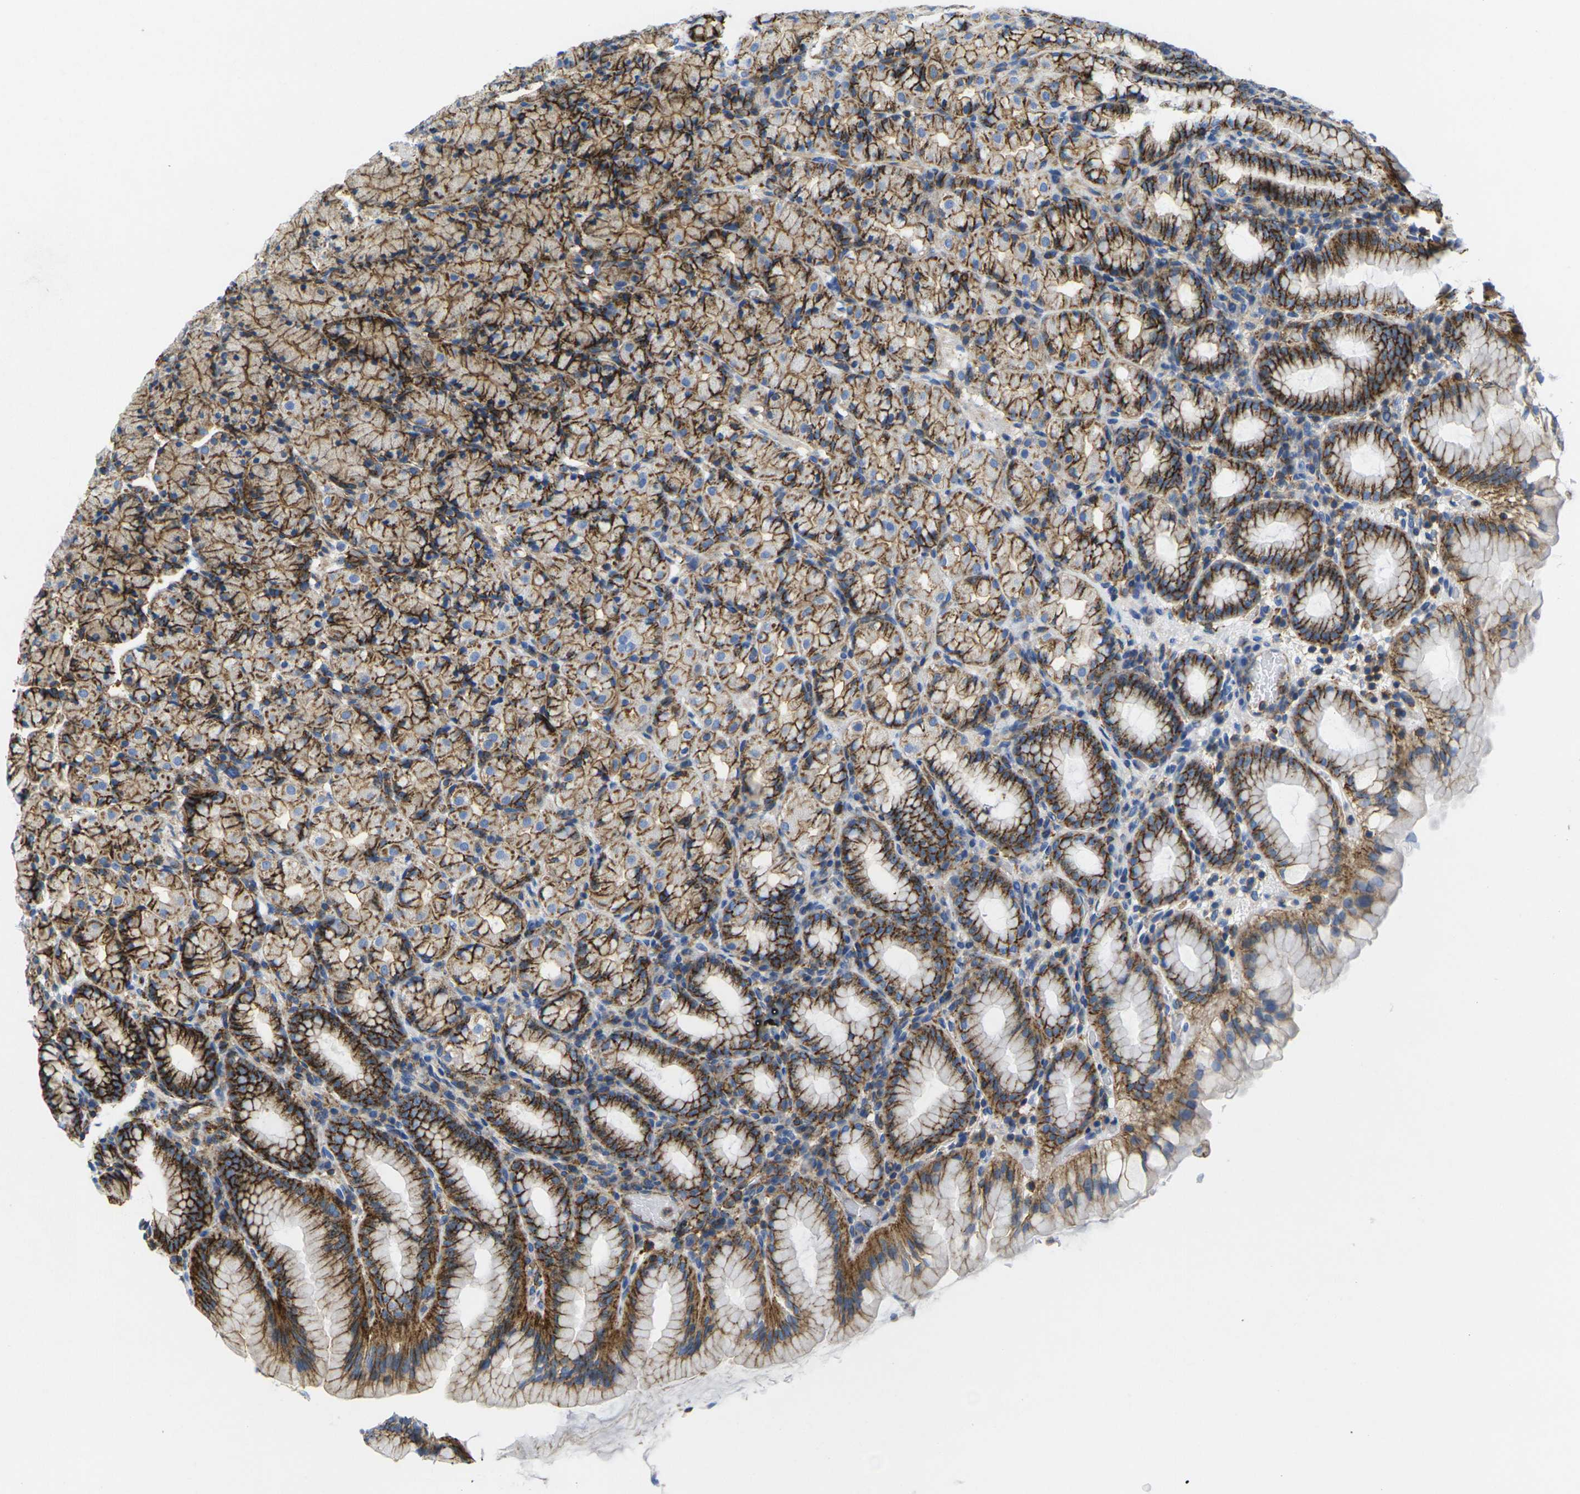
{"staining": {"intensity": "strong", "quantity": ">75%", "location": "cytoplasmic/membranous"}, "tissue": "stomach", "cell_type": "Glandular cells", "image_type": "normal", "snomed": [{"axis": "morphology", "description": "Normal tissue, NOS"}, {"axis": "topography", "description": "Stomach, upper"}], "caption": "Immunohistochemical staining of benign stomach shows strong cytoplasmic/membranous protein expression in about >75% of glandular cells.", "gene": "IQGAP1", "patient": {"sex": "male", "age": 68}}